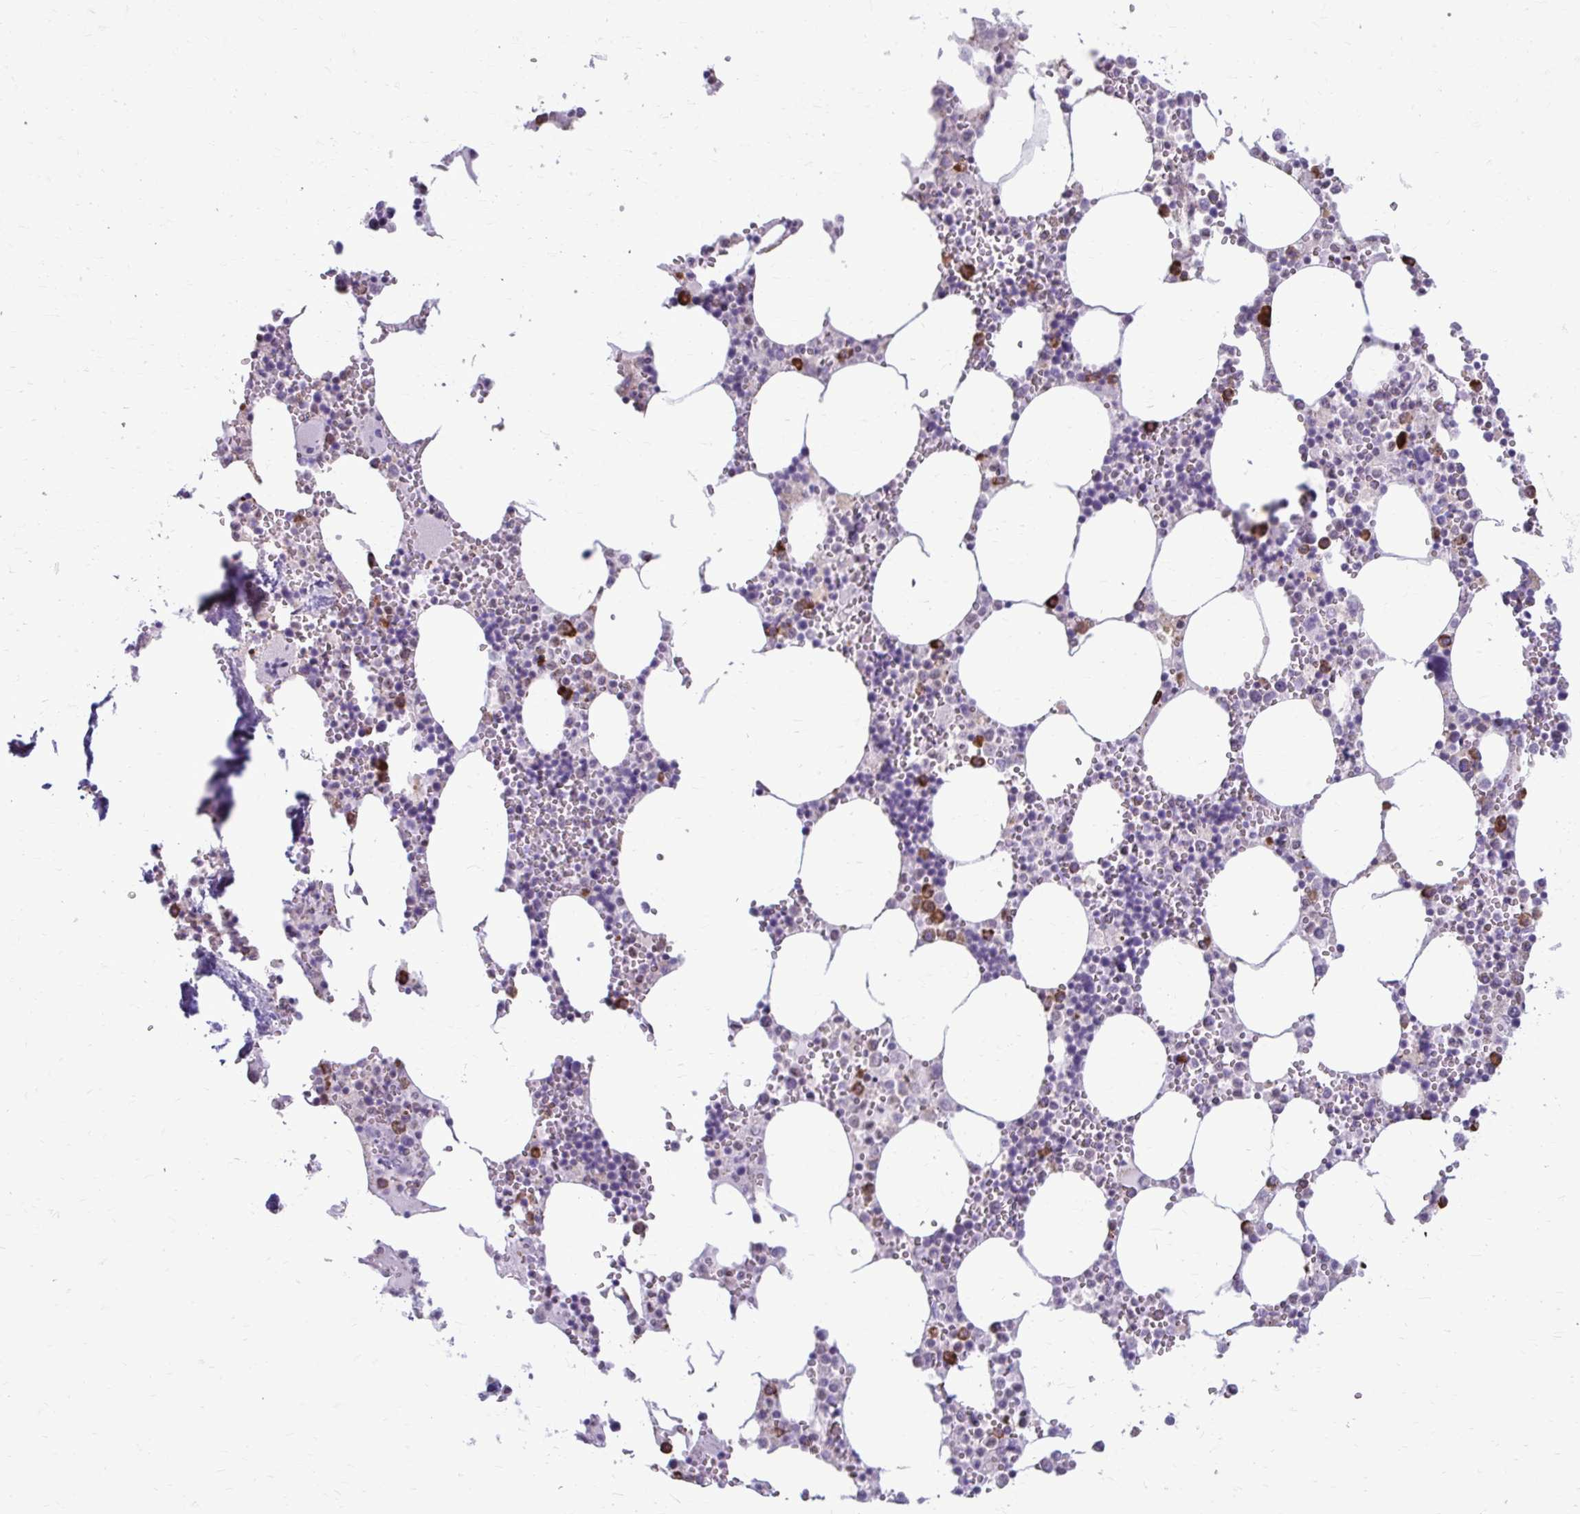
{"staining": {"intensity": "strong", "quantity": "<25%", "location": "cytoplasmic/membranous"}, "tissue": "bone marrow", "cell_type": "Hematopoietic cells", "image_type": "normal", "snomed": [{"axis": "morphology", "description": "Normal tissue, NOS"}, {"axis": "topography", "description": "Bone marrow"}], "caption": "Immunohistochemical staining of normal bone marrow displays <25% levels of strong cytoplasmic/membranous protein positivity in about <25% of hematopoietic cells. (IHC, brightfield microscopy, high magnification).", "gene": "PROSER1", "patient": {"sex": "male", "age": 54}}